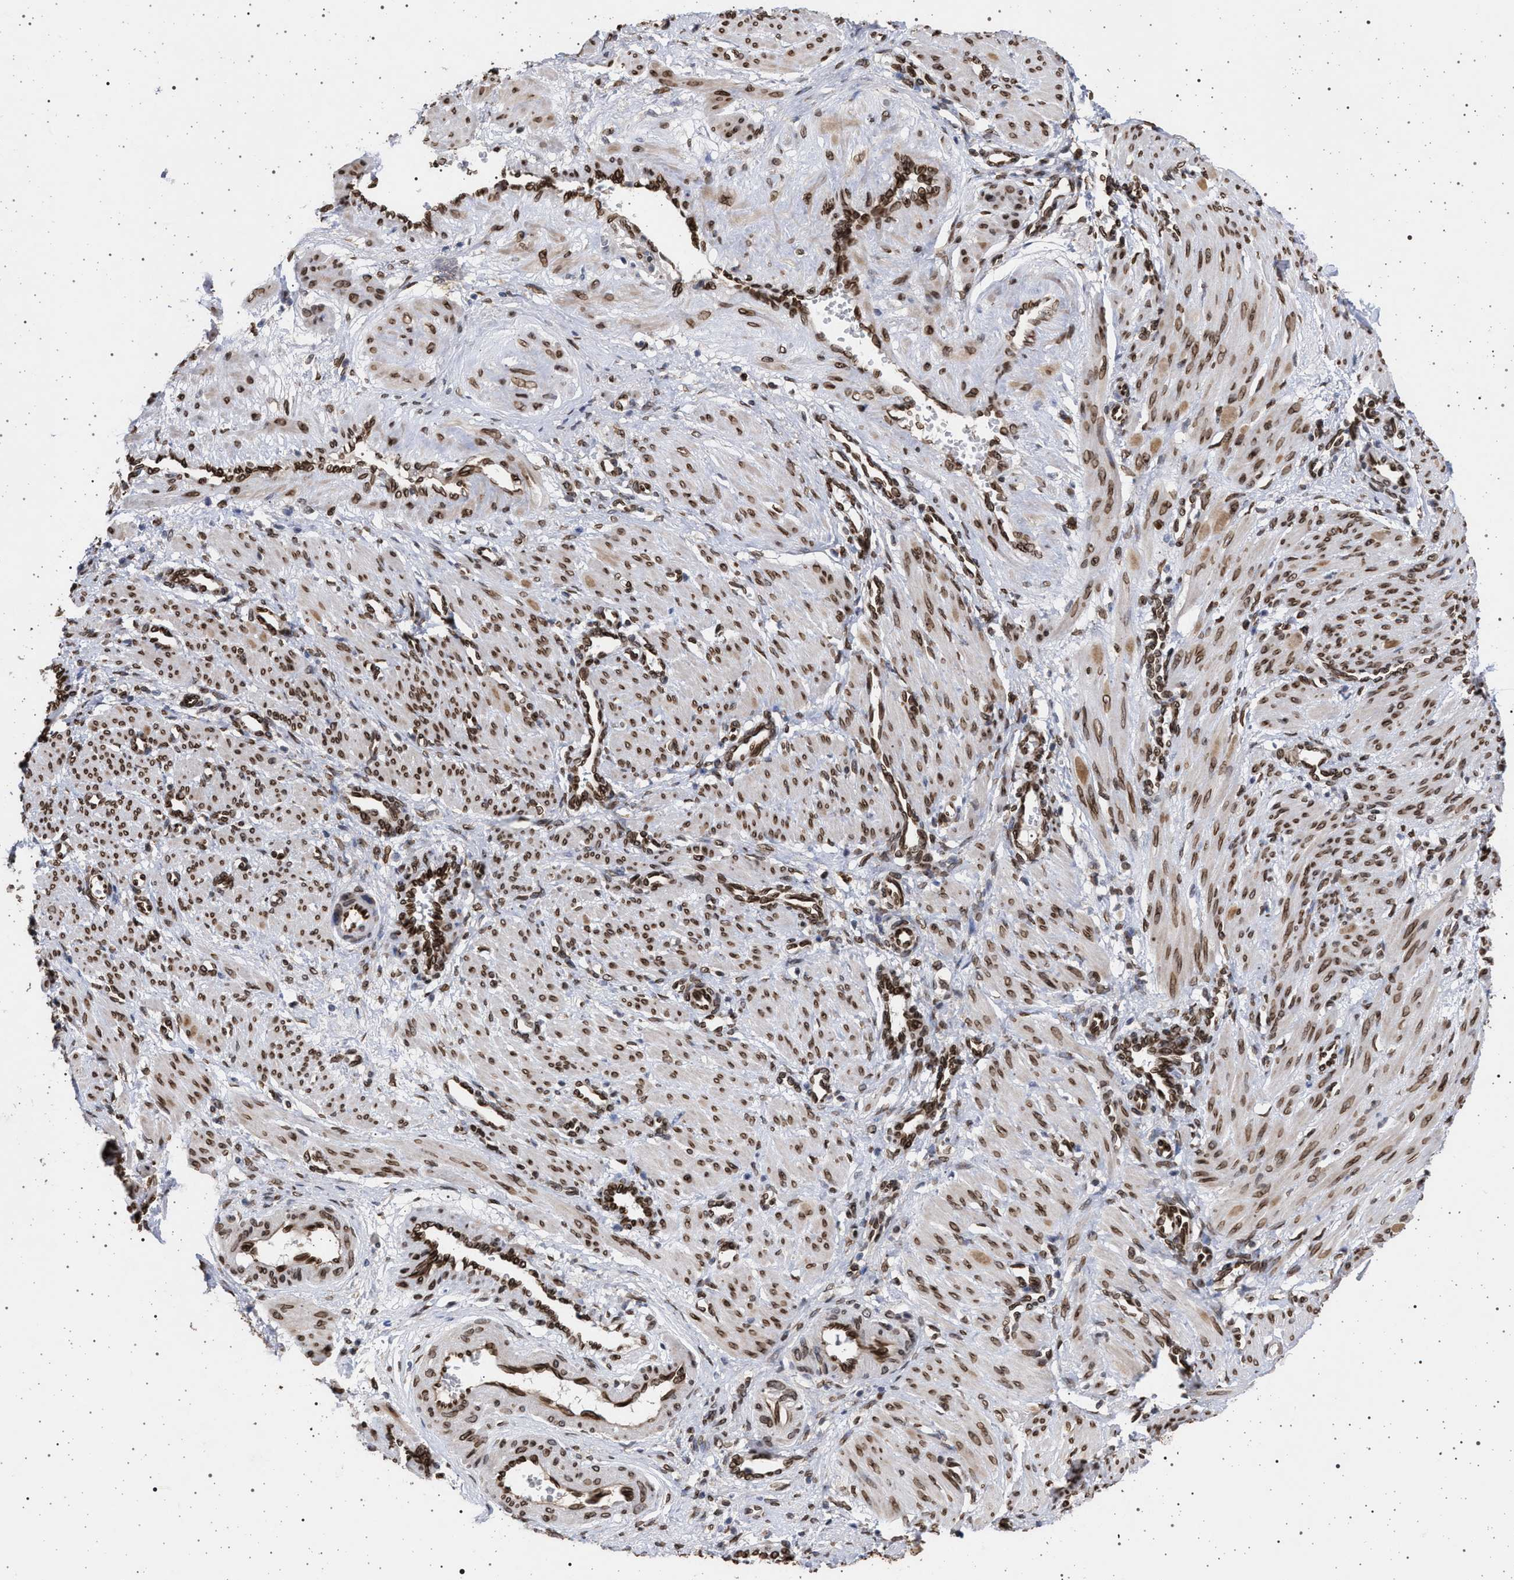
{"staining": {"intensity": "moderate", "quantity": ">75%", "location": "cytoplasmic/membranous,nuclear"}, "tissue": "smooth muscle", "cell_type": "Smooth muscle cells", "image_type": "normal", "snomed": [{"axis": "morphology", "description": "Normal tissue, NOS"}, {"axis": "topography", "description": "Endometrium"}], "caption": "Immunohistochemical staining of unremarkable human smooth muscle exhibits >75% levels of moderate cytoplasmic/membranous,nuclear protein expression in about >75% of smooth muscle cells.", "gene": "ING2", "patient": {"sex": "female", "age": 33}}